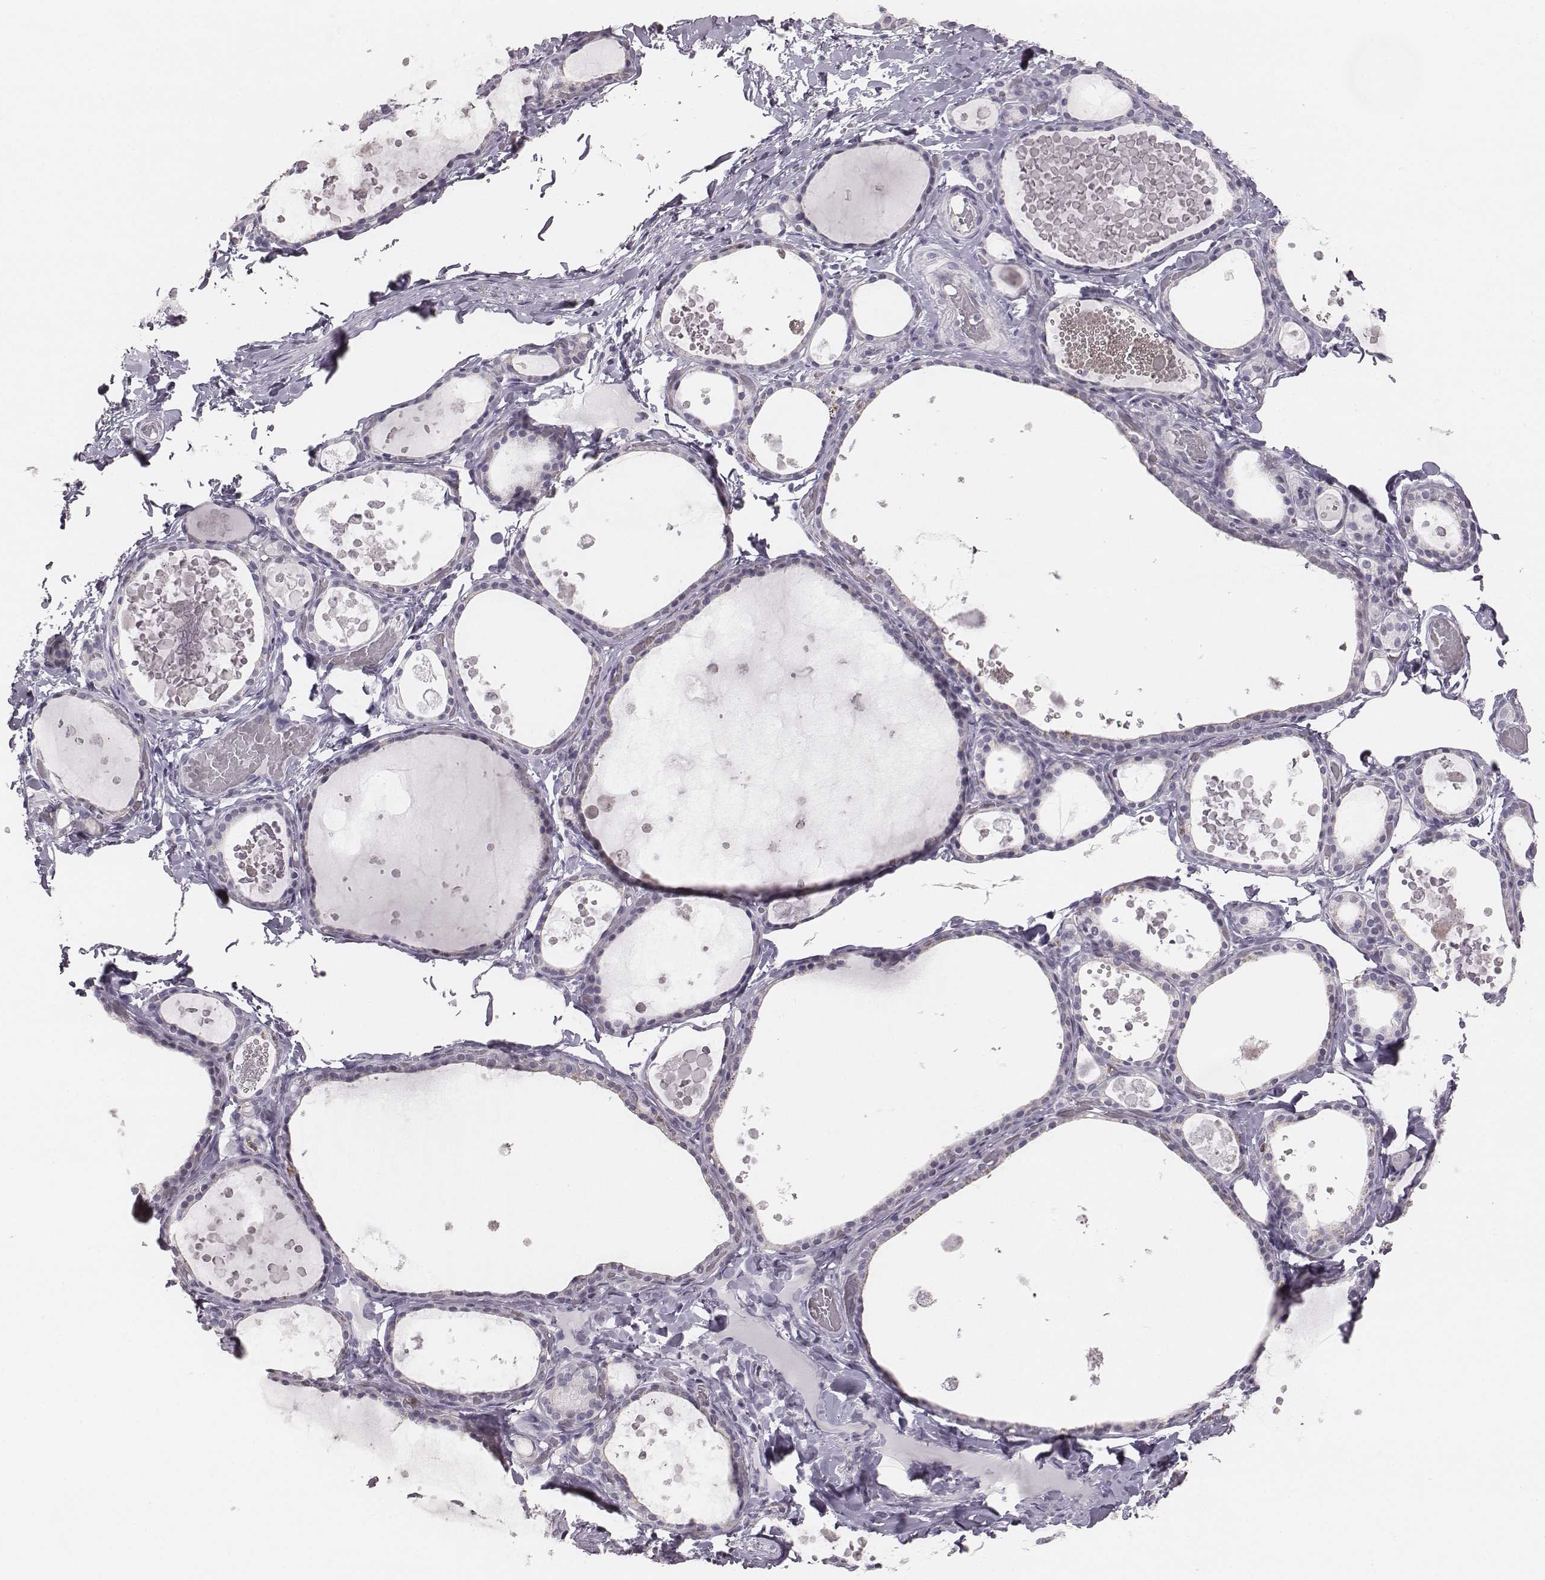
{"staining": {"intensity": "negative", "quantity": "none", "location": "none"}, "tissue": "thyroid gland", "cell_type": "Glandular cells", "image_type": "normal", "snomed": [{"axis": "morphology", "description": "Normal tissue, NOS"}, {"axis": "topography", "description": "Thyroid gland"}], "caption": "The image demonstrates no significant expression in glandular cells of thyroid gland.", "gene": "KCNJ12", "patient": {"sex": "female", "age": 56}}